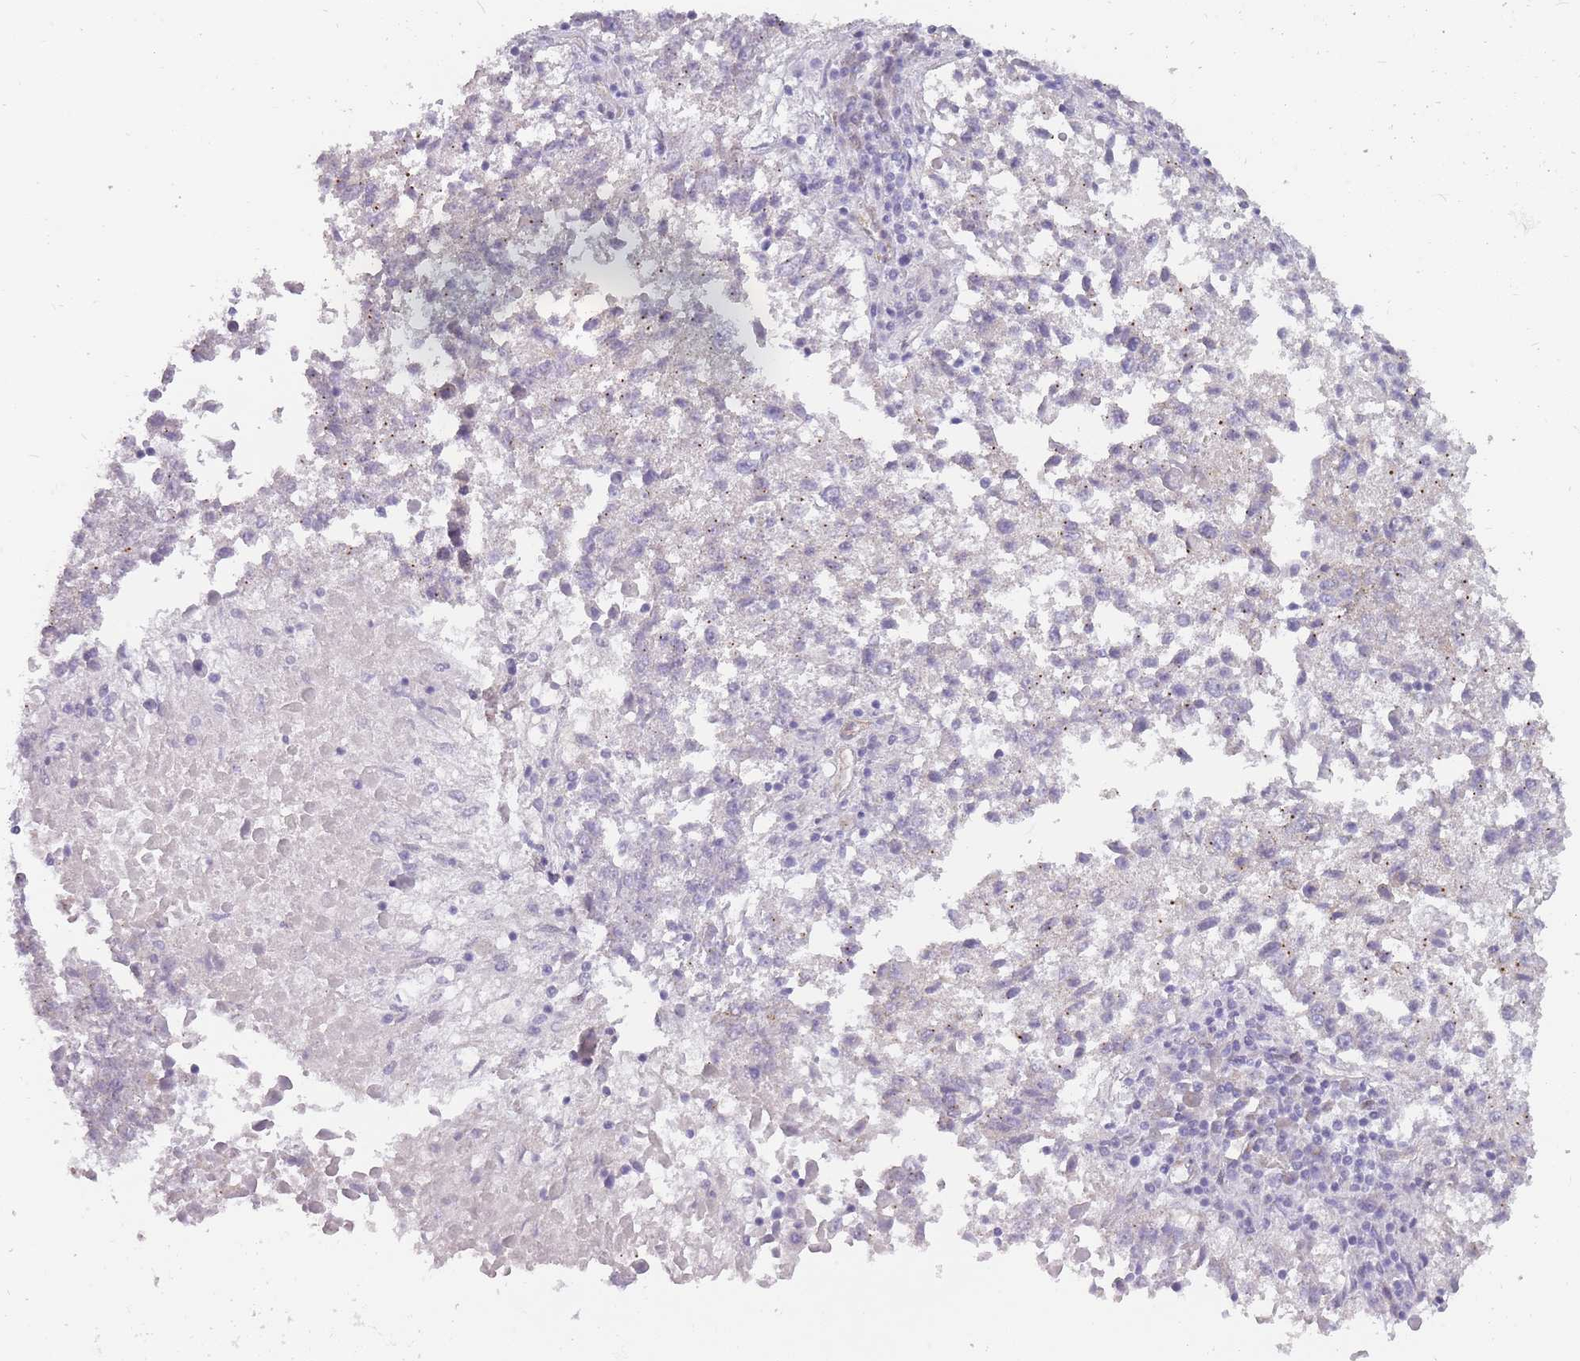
{"staining": {"intensity": "negative", "quantity": "none", "location": "none"}, "tissue": "lung cancer", "cell_type": "Tumor cells", "image_type": "cancer", "snomed": [{"axis": "morphology", "description": "Squamous cell carcinoma, NOS"}, {"axis": "topography", "description": "Lung"}], "caption": "Tumor cells are negative for protein expression in human lung squamous cell carcinoma. (DAB IHC, high magnification).", "gene": "PGRMC2", "patient": {"sex": "male", "age": 73}}